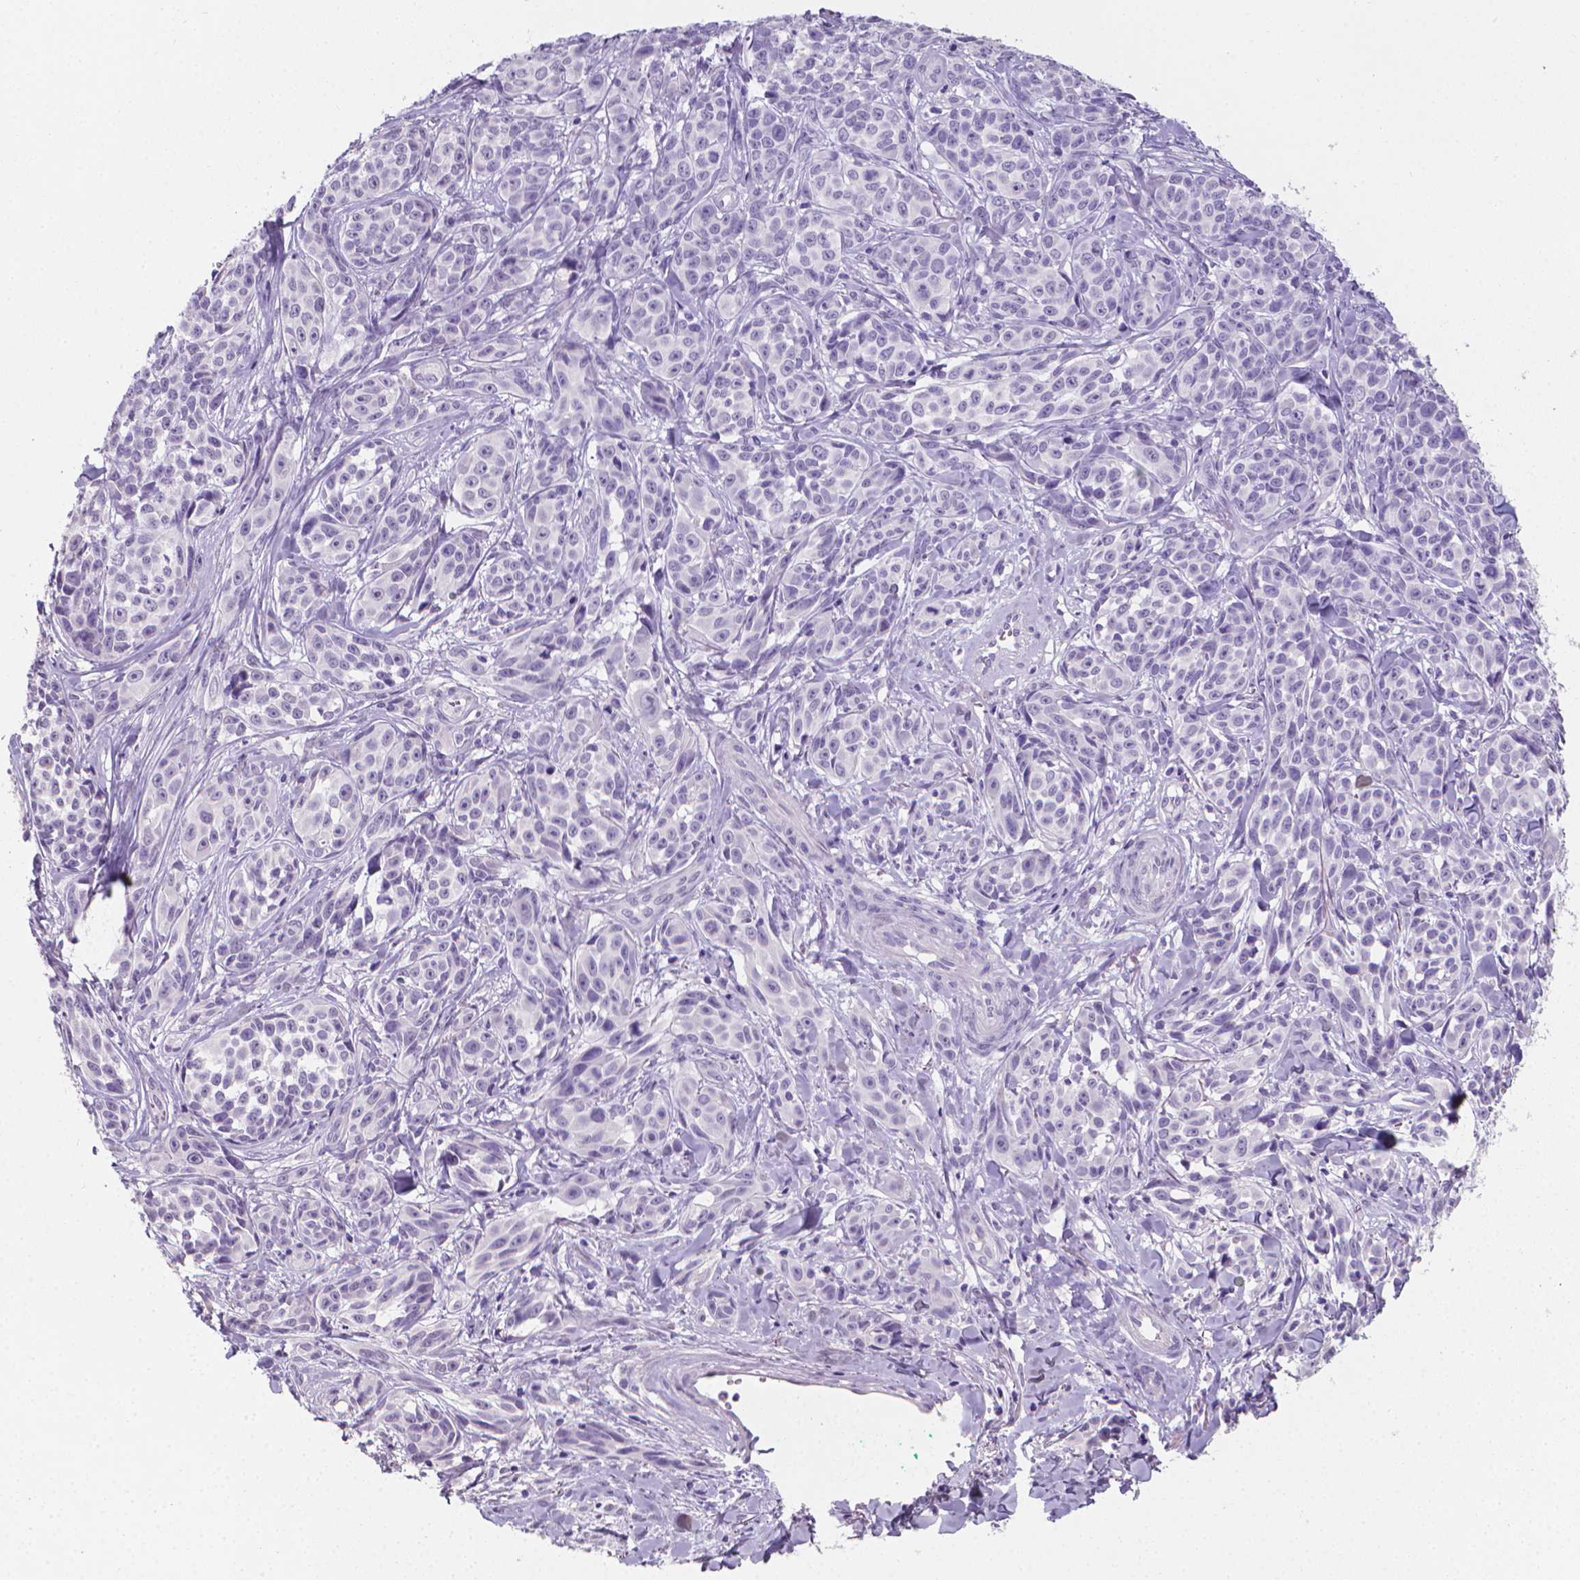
{"staining": {"intensity": "negative", "quantity": "none", "location": "none"}, "tissue": "melanoma", "cell_type": "Tumor cells", "image_type": "cancer", "snomed": [{"axis": "morphology", "description": "Malignant melanoma, NOS"}, {"axis": "topography", "description": "Skin"}], "caption": "A micrograph of human melanoma is negative for staining in tumor cells.", "gene": "XPNPEP2", "patient": {"sex": "female", "age": 88}}